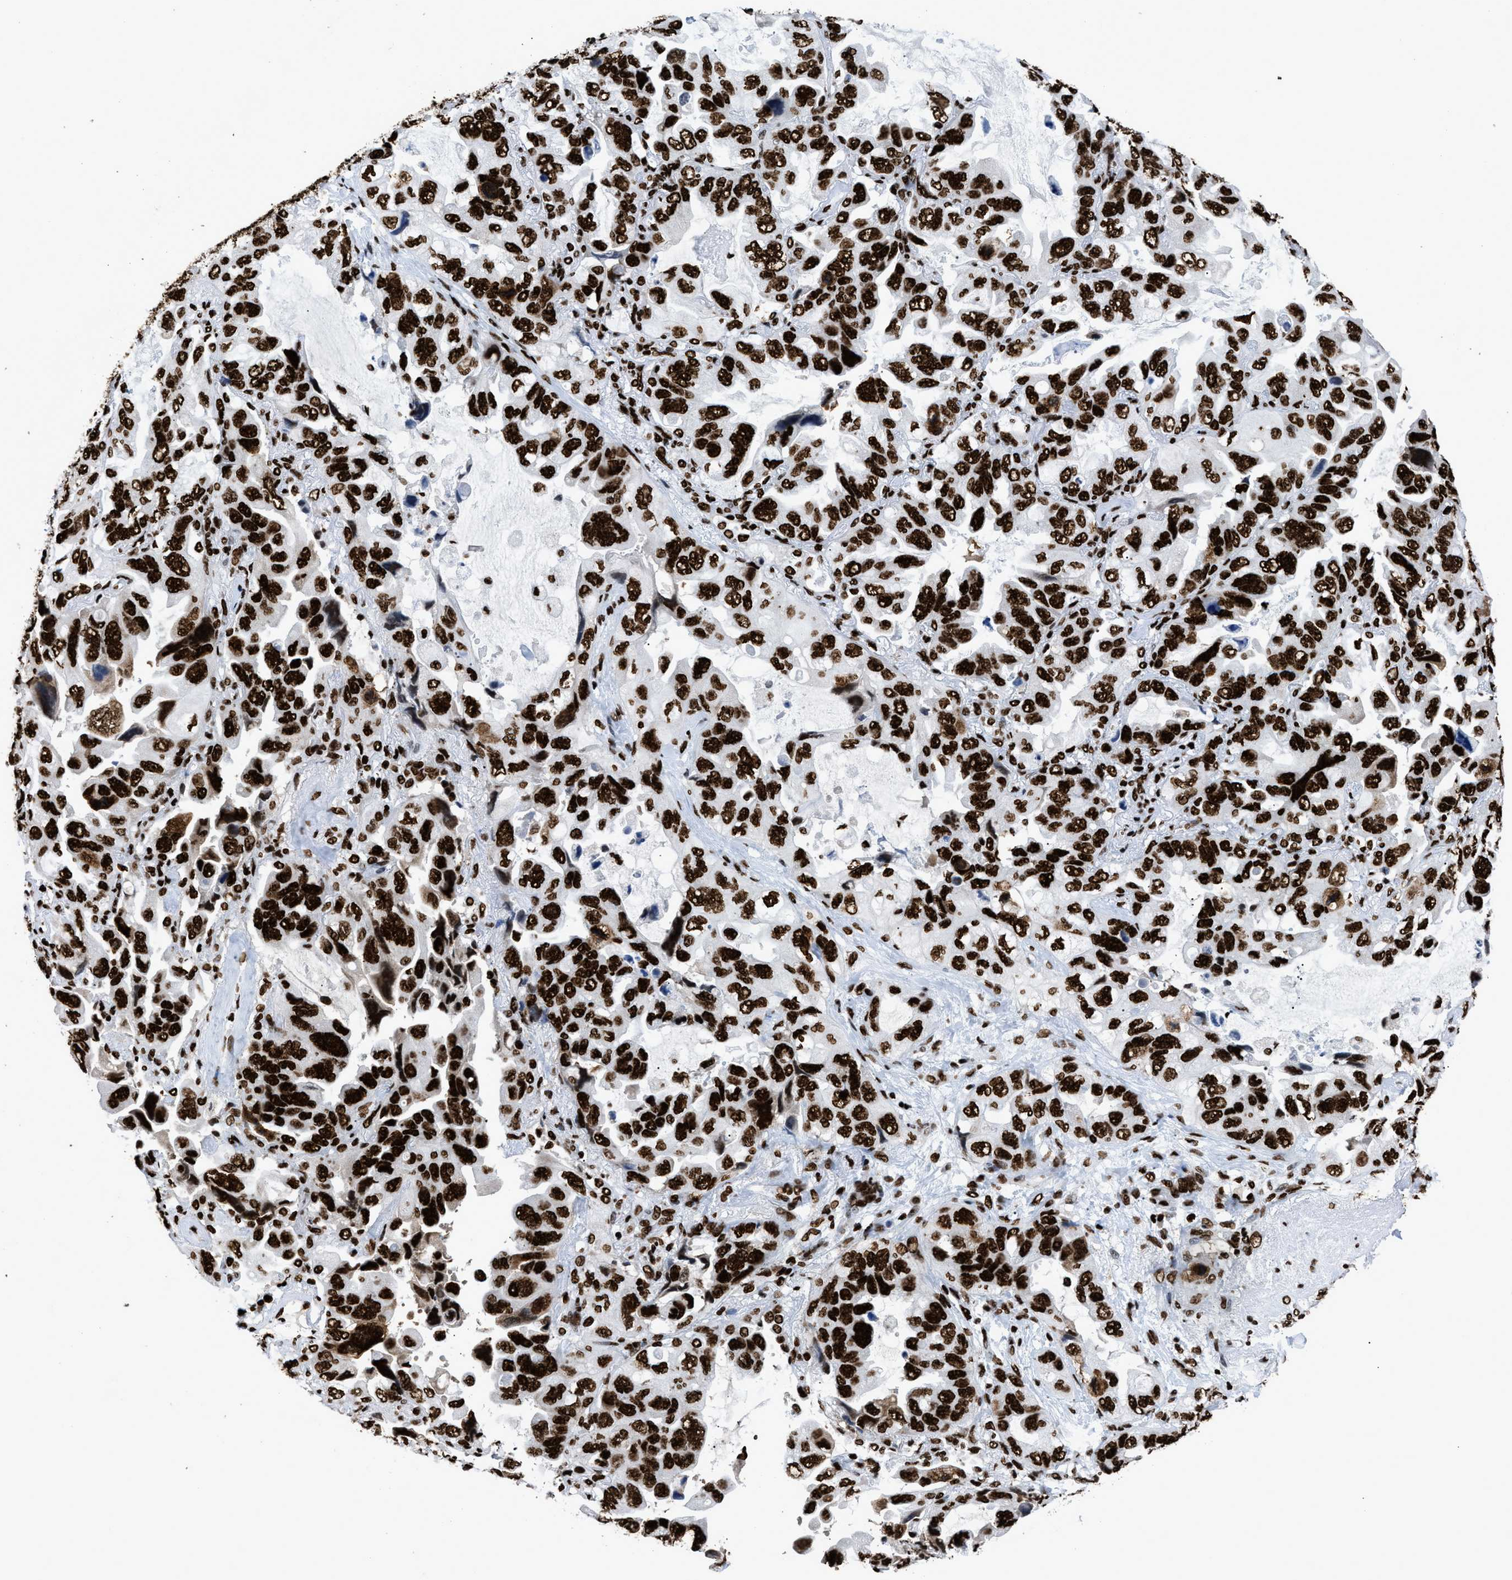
{"staining": {"intensity": "strong", "quantity": ">75%", "location": "nuclear"}, "tissue": "lung cancer", "cell_type": "Tumor cells", "image_type": "cancer", "snomed": [{"axis": "morphology", "description": "Squamous cell carcinoma, NOS"}, {"axis": "topography", "description": "Lung"}], "caption": "Human lung cancer (squamous cell carcinoma) stained for a protein (brown) shows strong nuclear positive expression in about >75% of tumor cells.", "gene": "HNRNPM", "patient": {"sex": "female", "age": 73}}